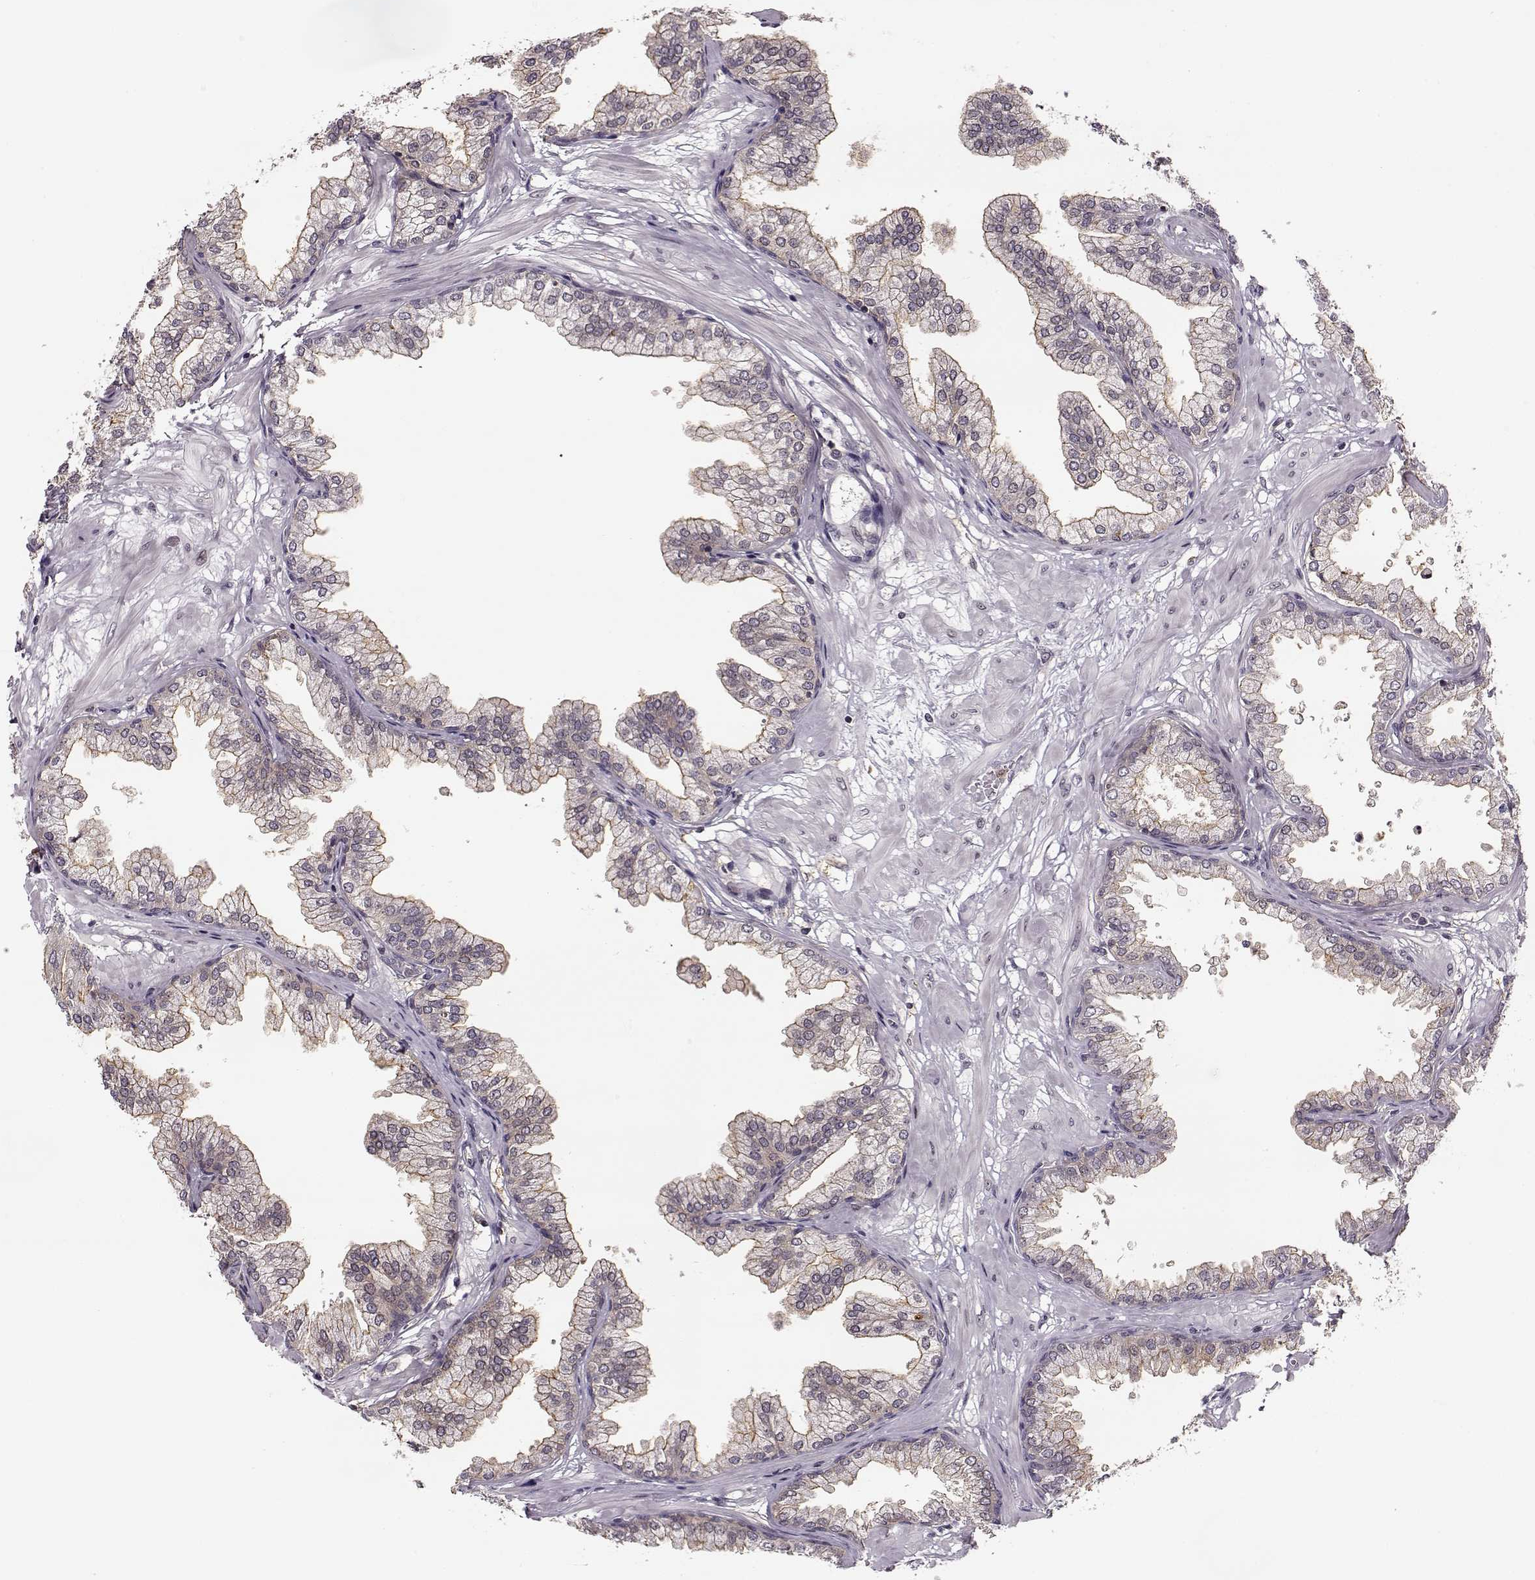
{"staining": {"intensity": "weak", "quantity": "25%-75%", "location": "cytoplasmic/membranous"}, "tissue": "prostate", "cell_type": "Glandular cells", "image_type": "normal", "snomed": [{"axis": "morphology", "description": "Normal tissue, NOS"}, {"axis": "topography", "description": "Prostate"}], "caption": "Weak cytoplasmic/membranous protein expression is appreciated in about 25%-75% of glandular cells in prostate.", "gene": "MFSD1", "patient": {"sex": "male", "age": 37}}